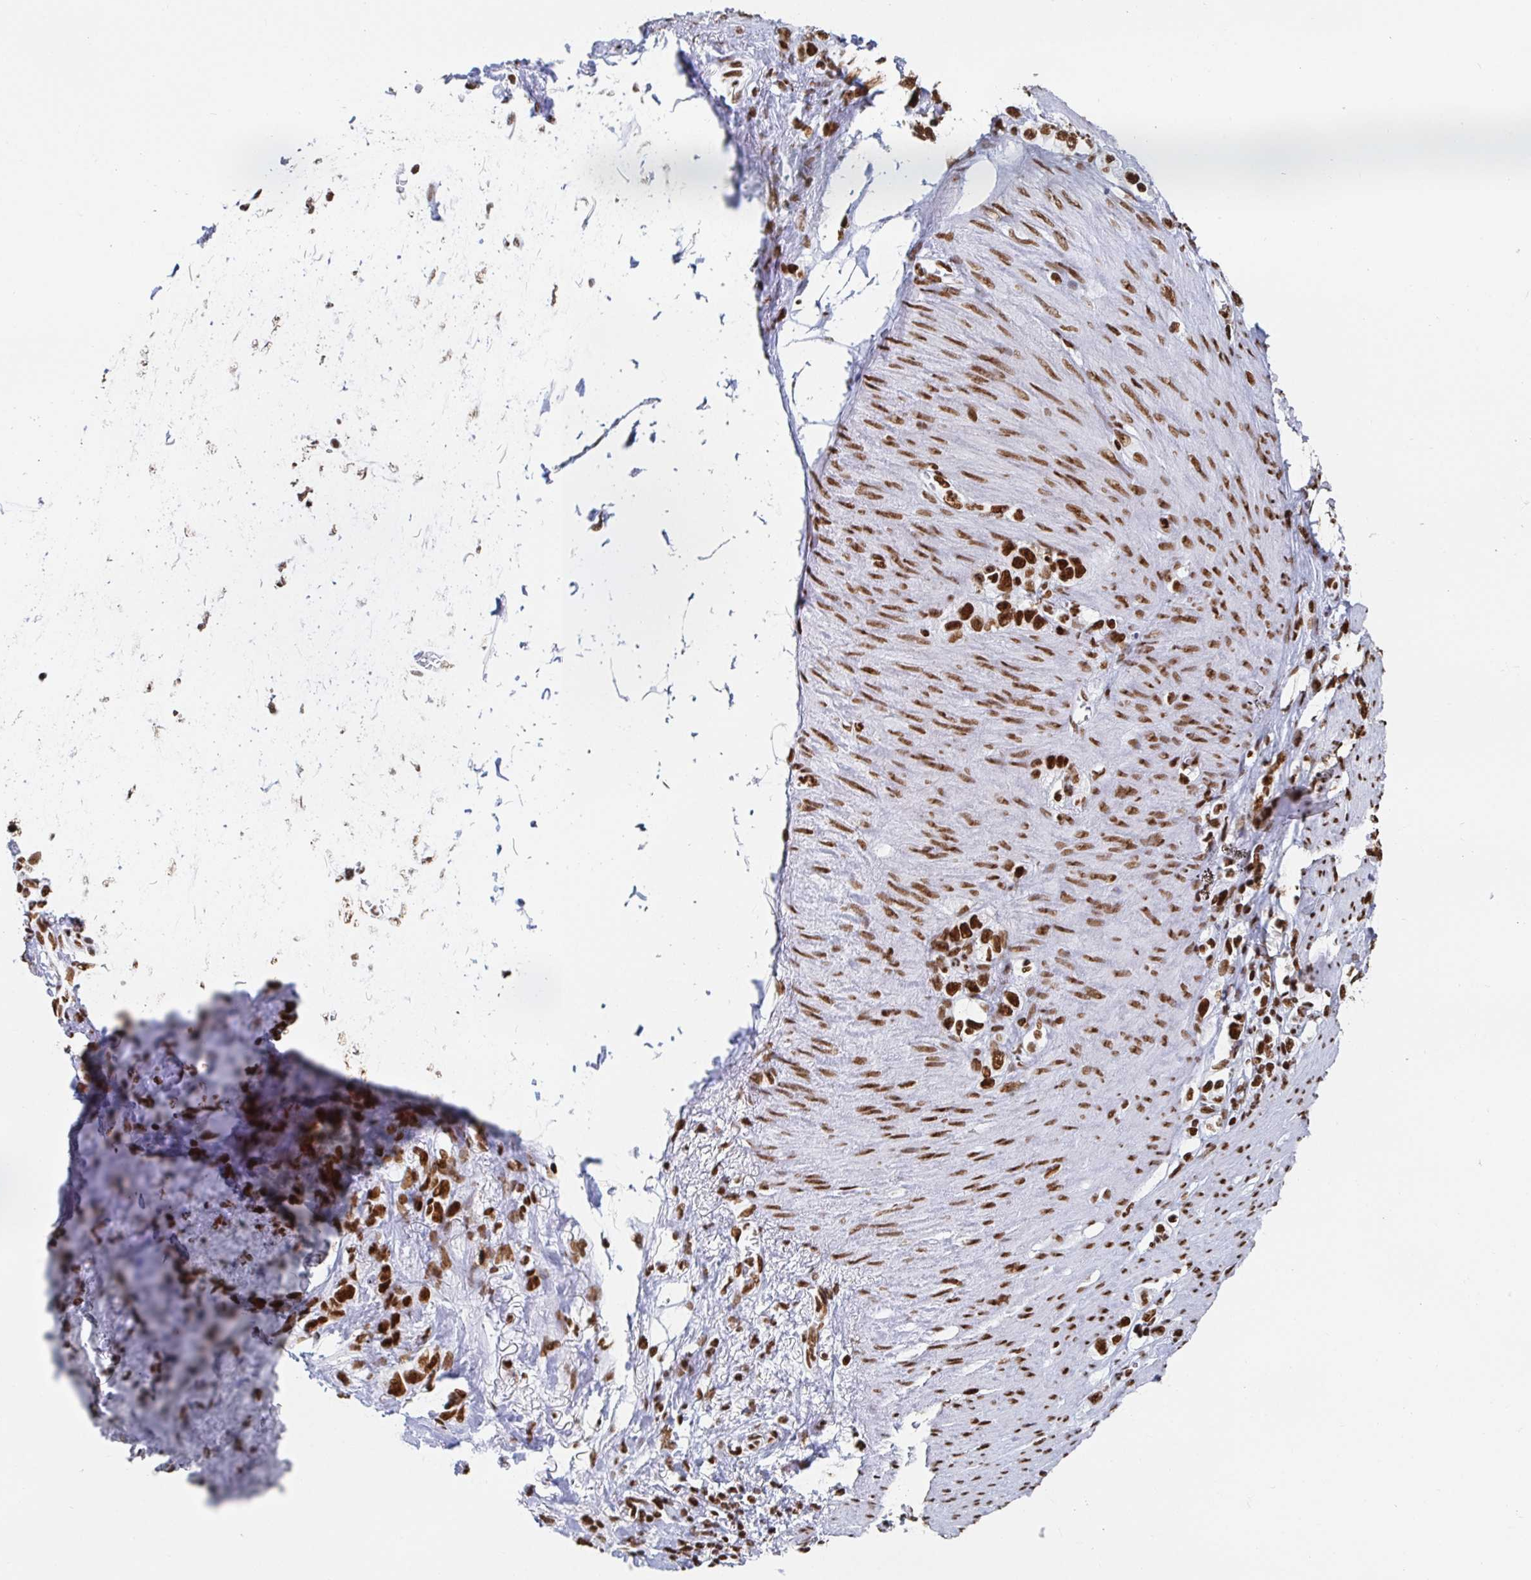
{"staining": {"intensity": "strong", "quantity": ">75%", "location": "nuclear"}, "tissue": "stomach cancer", "cell_type": "Tumor cells", "image_type": "cancer", "snomed": [{"axis": "morphology", "description": "Adenocarcinoma, NOS"}, {"axis": "topography", "description": "Stomach"}], "caption": "Protein analysis of adenocarcinoma (stomach) tissue reveals strong nuclear staining in about >75% of tumor cells.", "gene": "EWSR1", "patient": {"sex": "female", "age": 65}}